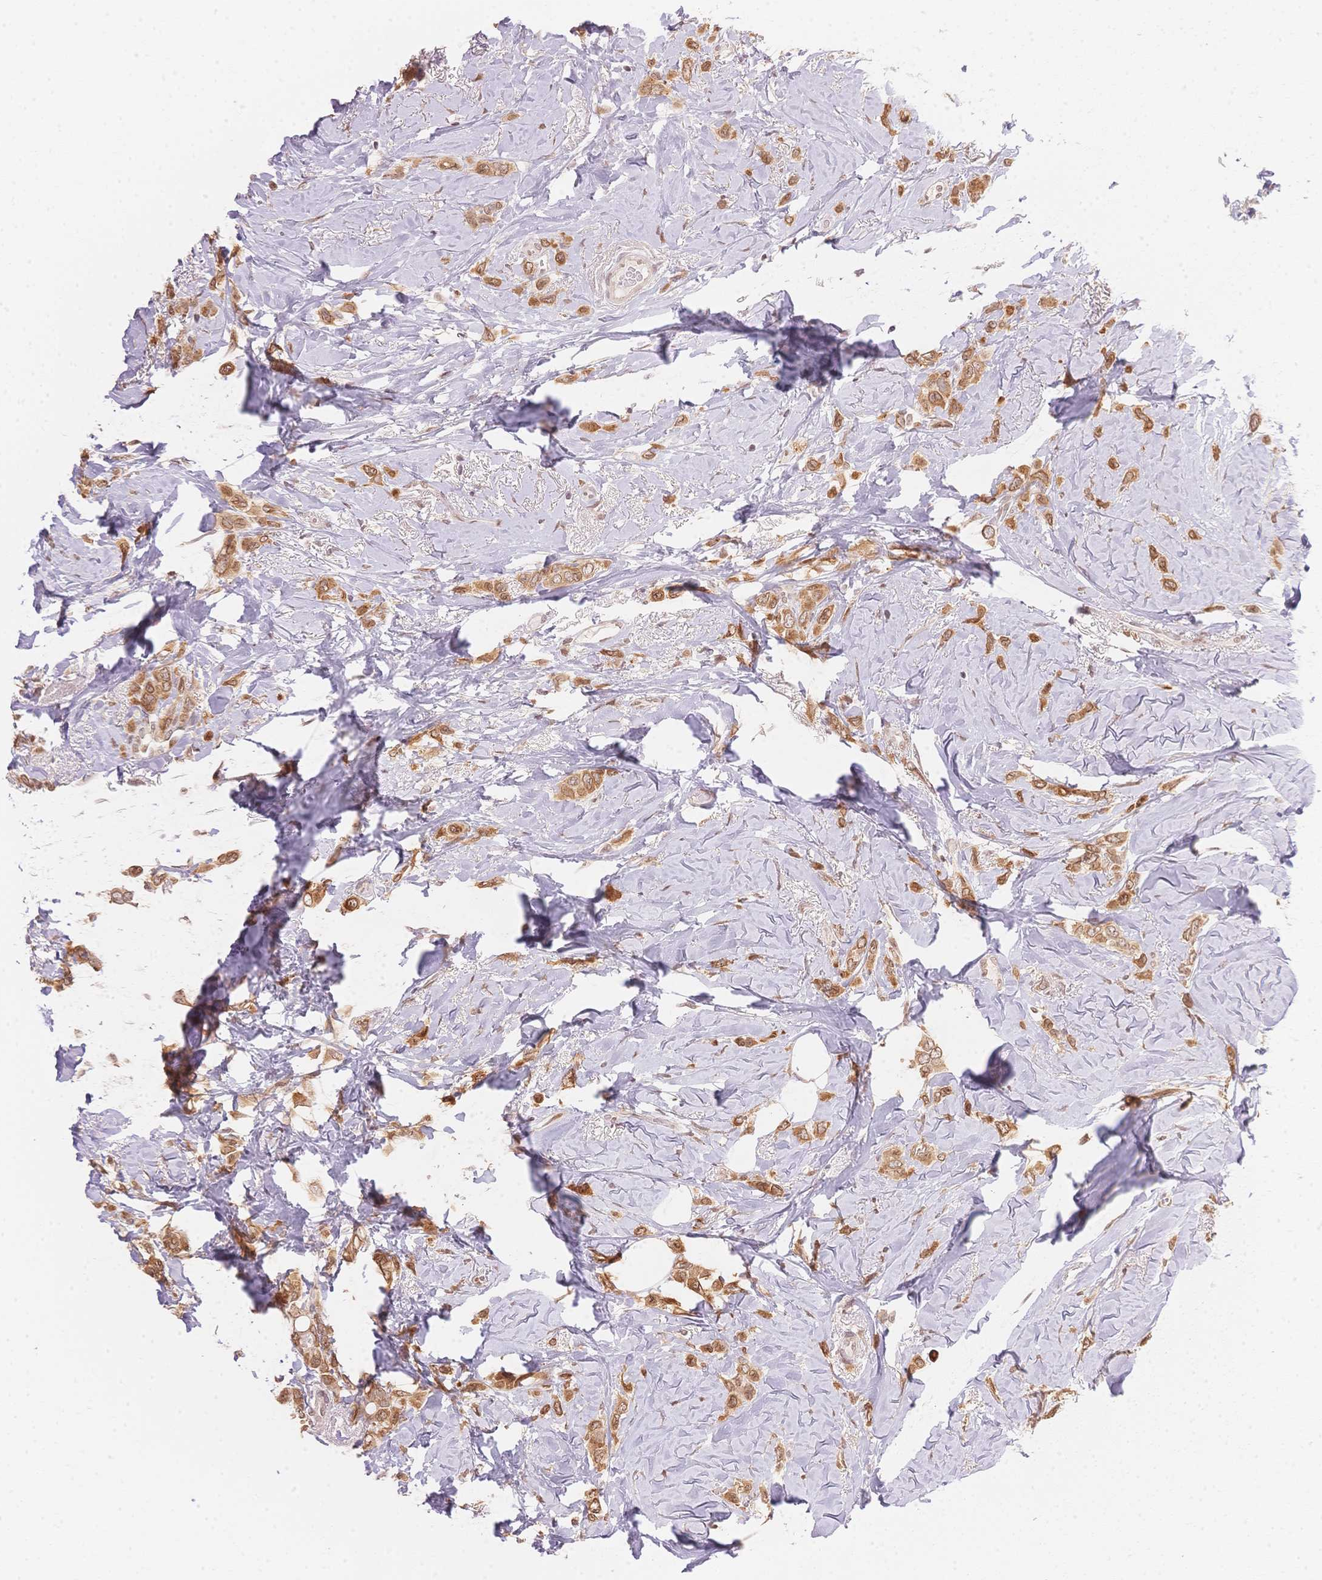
{"staining": {"intensity": "moderate", "quantity": ">75%", "location": "cytoplasmic/membranous,nuclear"}, "tissue": "breast cancer", "cell_type": "Tumor cells", "image_type": "cancer", "snomed": [{"axis": "morphology", "description": "Lobular carcinoma"}, {"axis": "topography", "description": "Breast"}], "caption": "DAB immunohistochemical staining of human breast cancer (lobular carcinoma) reveals moderate cytoplasmic/membranous and nuclear protein positivity in about >75% of tumor cells.", "gene": "STK39", "patient": {"sex": "female", "age": 66}}